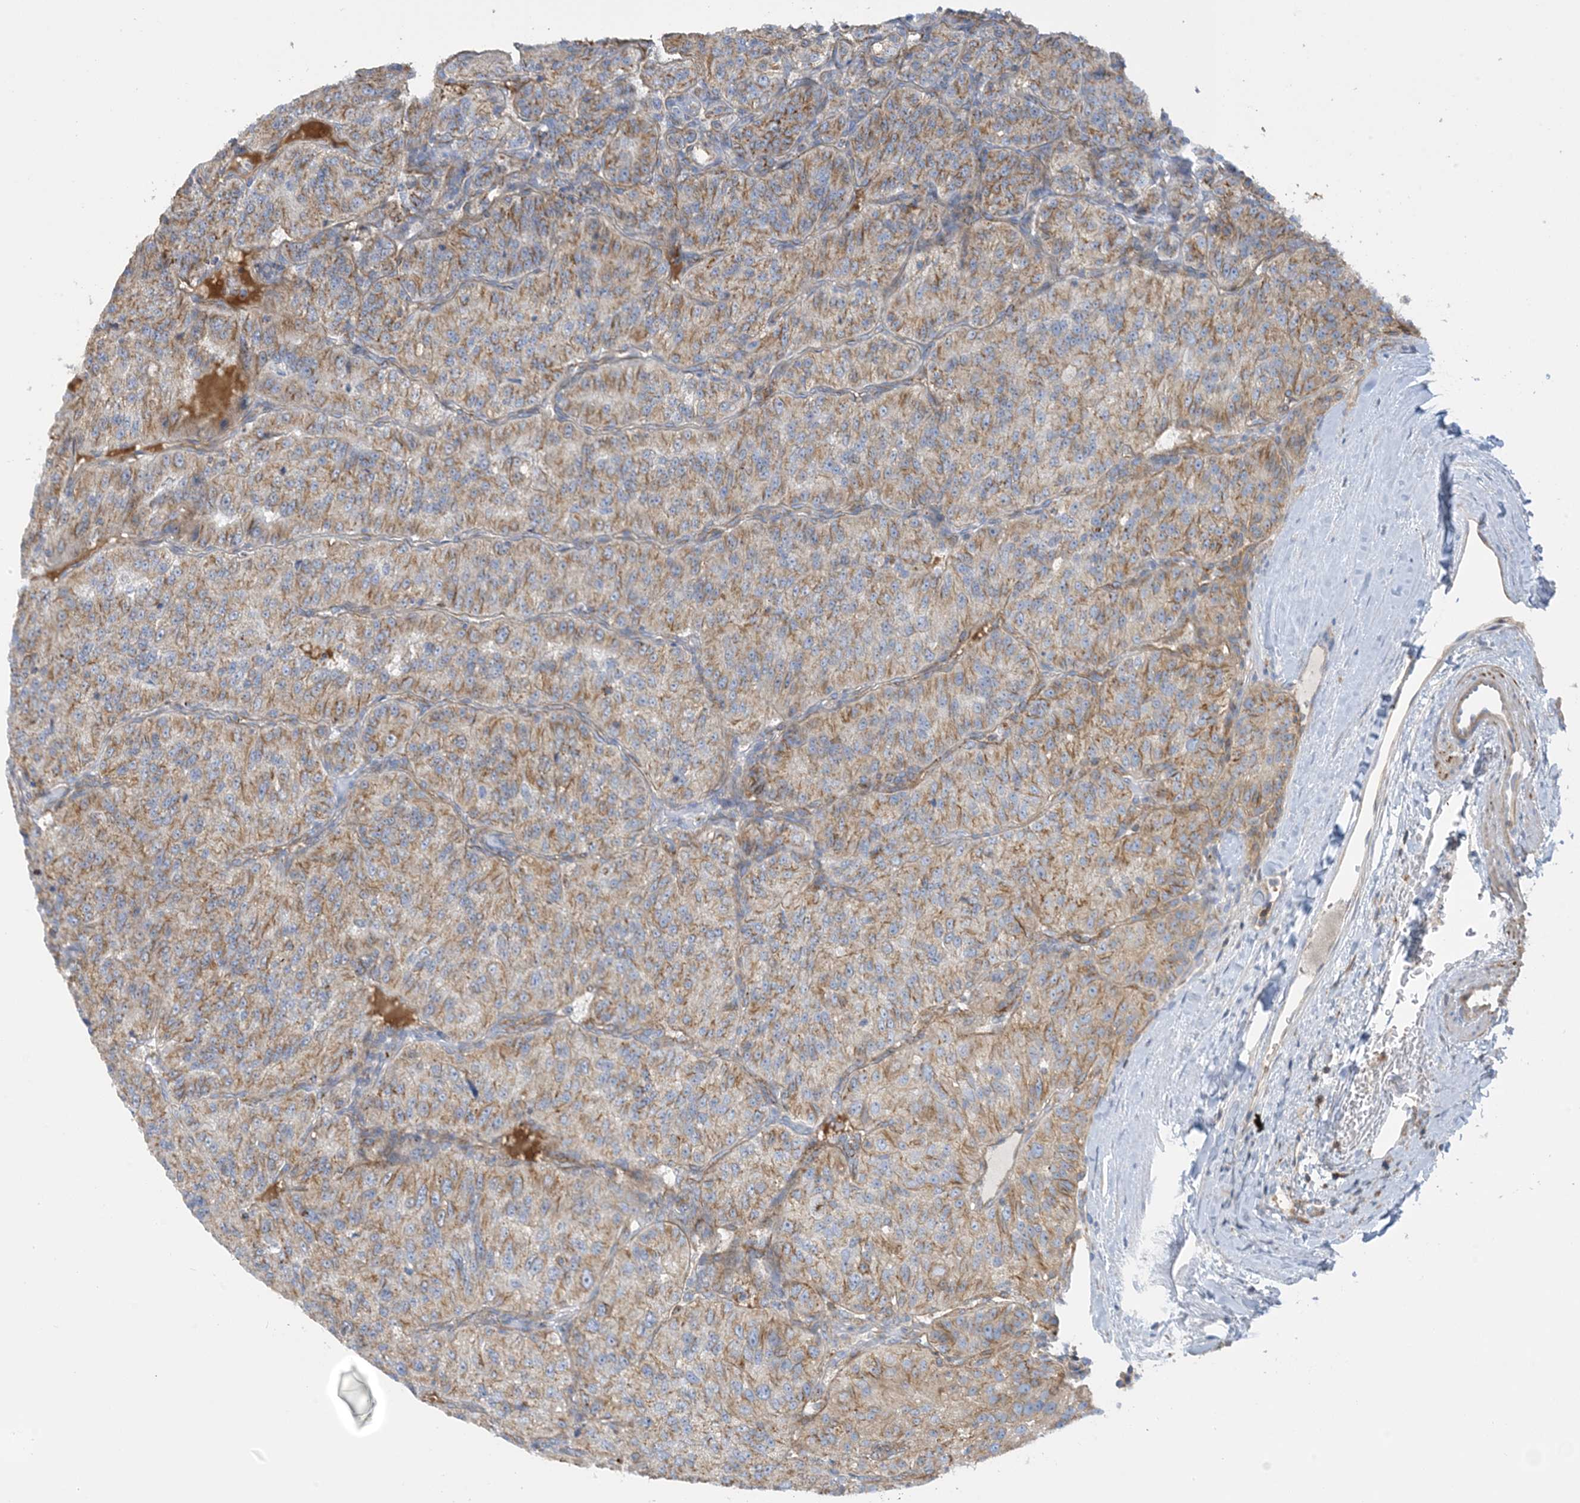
{"staining": {"intensity": "moderate", "quantity": ">75%", "location": "cytoplasmic/membranous"}, "tissue": "renal cancer", "cell_type": "Tumor cells", "image_type": "cancer", "snomed": [{"axis": "morphology", "description": "Adenocarcinoma, NOS"}, {"axis": "topography", "description": "Kidney"}], "caption": "Protein staining of renal adenocarcinoma tissue exhibits moderate cytoplasmic/membranous expression in approximately >75% of tumor cells.", "gene": "CALHM5", "patient": {"sex": "female", "age": 63}}